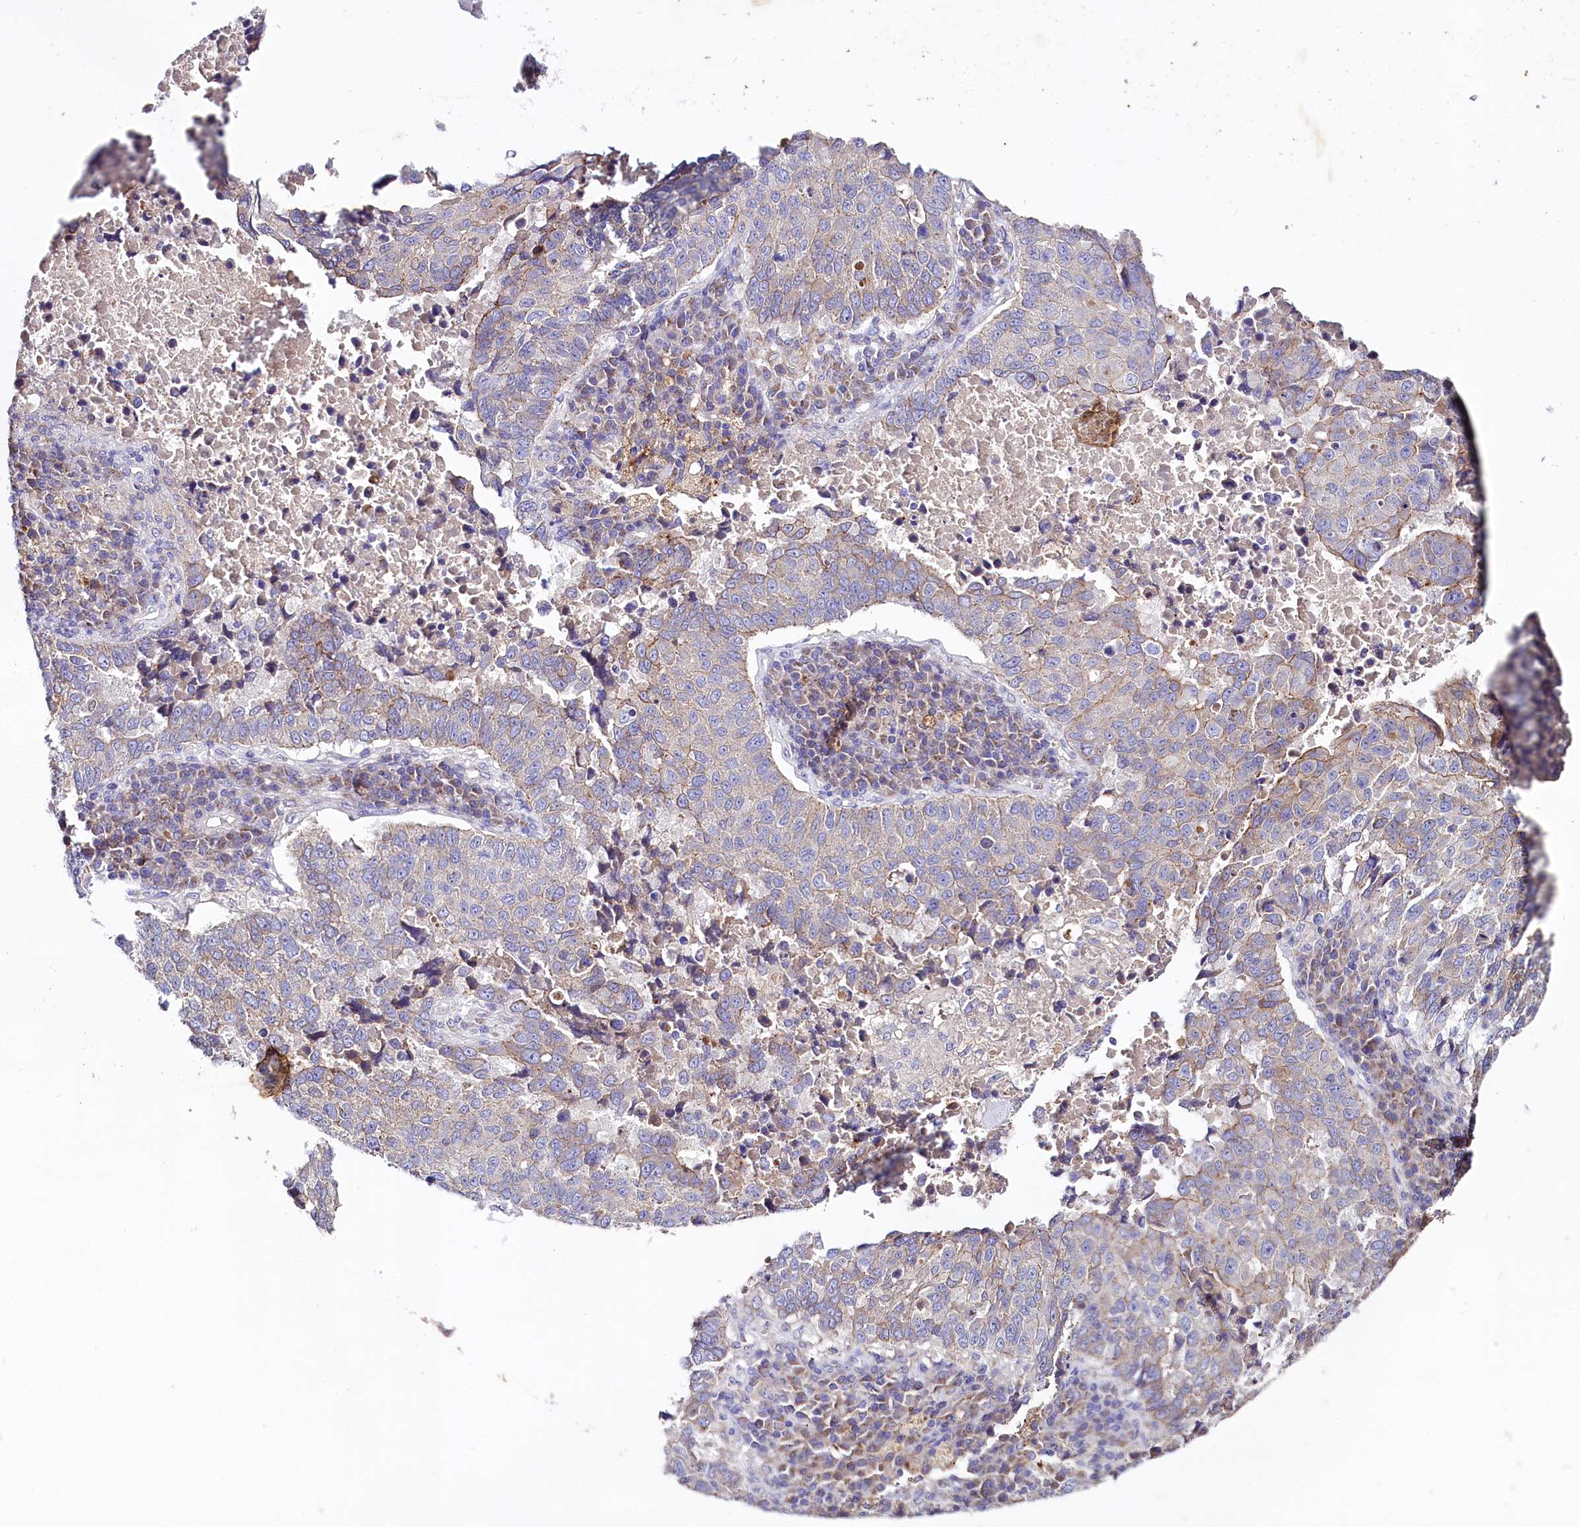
{"staining": {"intensity": "moderate", "quantity": "<25%", "location": "cytoplasmic/membranous"}, "tissue": "lung cancer", "cell_type": "Tumor cells", "image_type": "cancer", "snomed": [{"axis": "morphology", "description": "Squamous cell carcinoma, NOS"}, {"axis": "topography", "description": "Lung"}], "caption": "An image showing moderate cytoplasmic/membranous expression in approximately <25% of tumor cells in lung cancer, as visualized by brown immunohistochemical staining.", "gene": "SACM1L", "patient": {"sex": "male", "age": 73}}